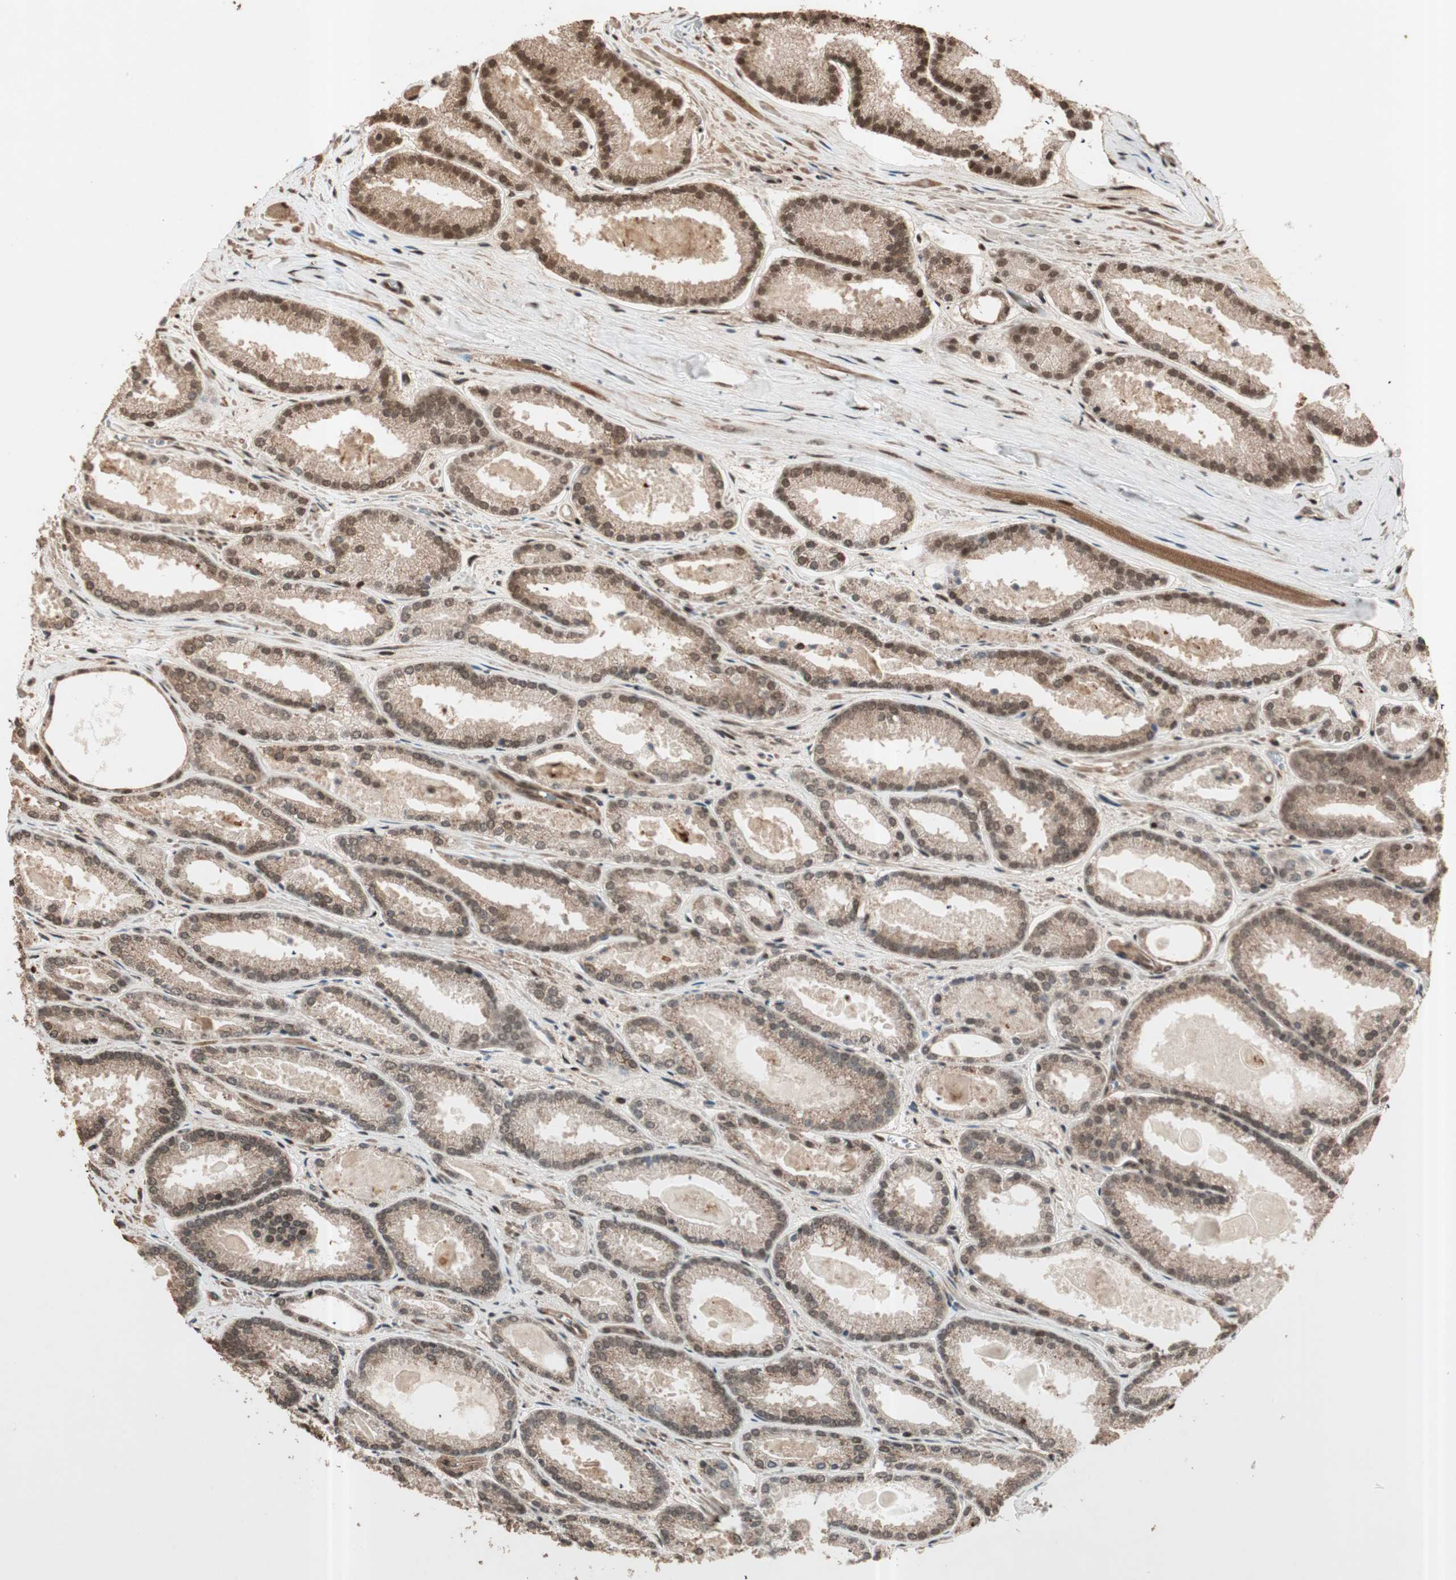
{"staining": {"intensity": "strong", "quantity": ">75%", "location": "cytoplasmic/membranous,nuclear"}, "tissue": "prostate cancer", "cell_type": "Tumor cells", "image_type": "cancer", "snomed": [{"axis": "morphology", "description": "Adenocarcinoma, Low grade"}, {"axis": "topography", "description": "Prostate"}], "caption": "This histopathology image shows low-grade adenocarcinoma (prostate) stained with immunohistochemistry (IHC) to label a protein in brown. The cytoplasmic/membranous and nuclear of tumor cells show strong positivity for the protein. Nuclei are counter-stained blue.", "gene": "ALKBH5", "patient": {"sex": "male", "age": 59}}